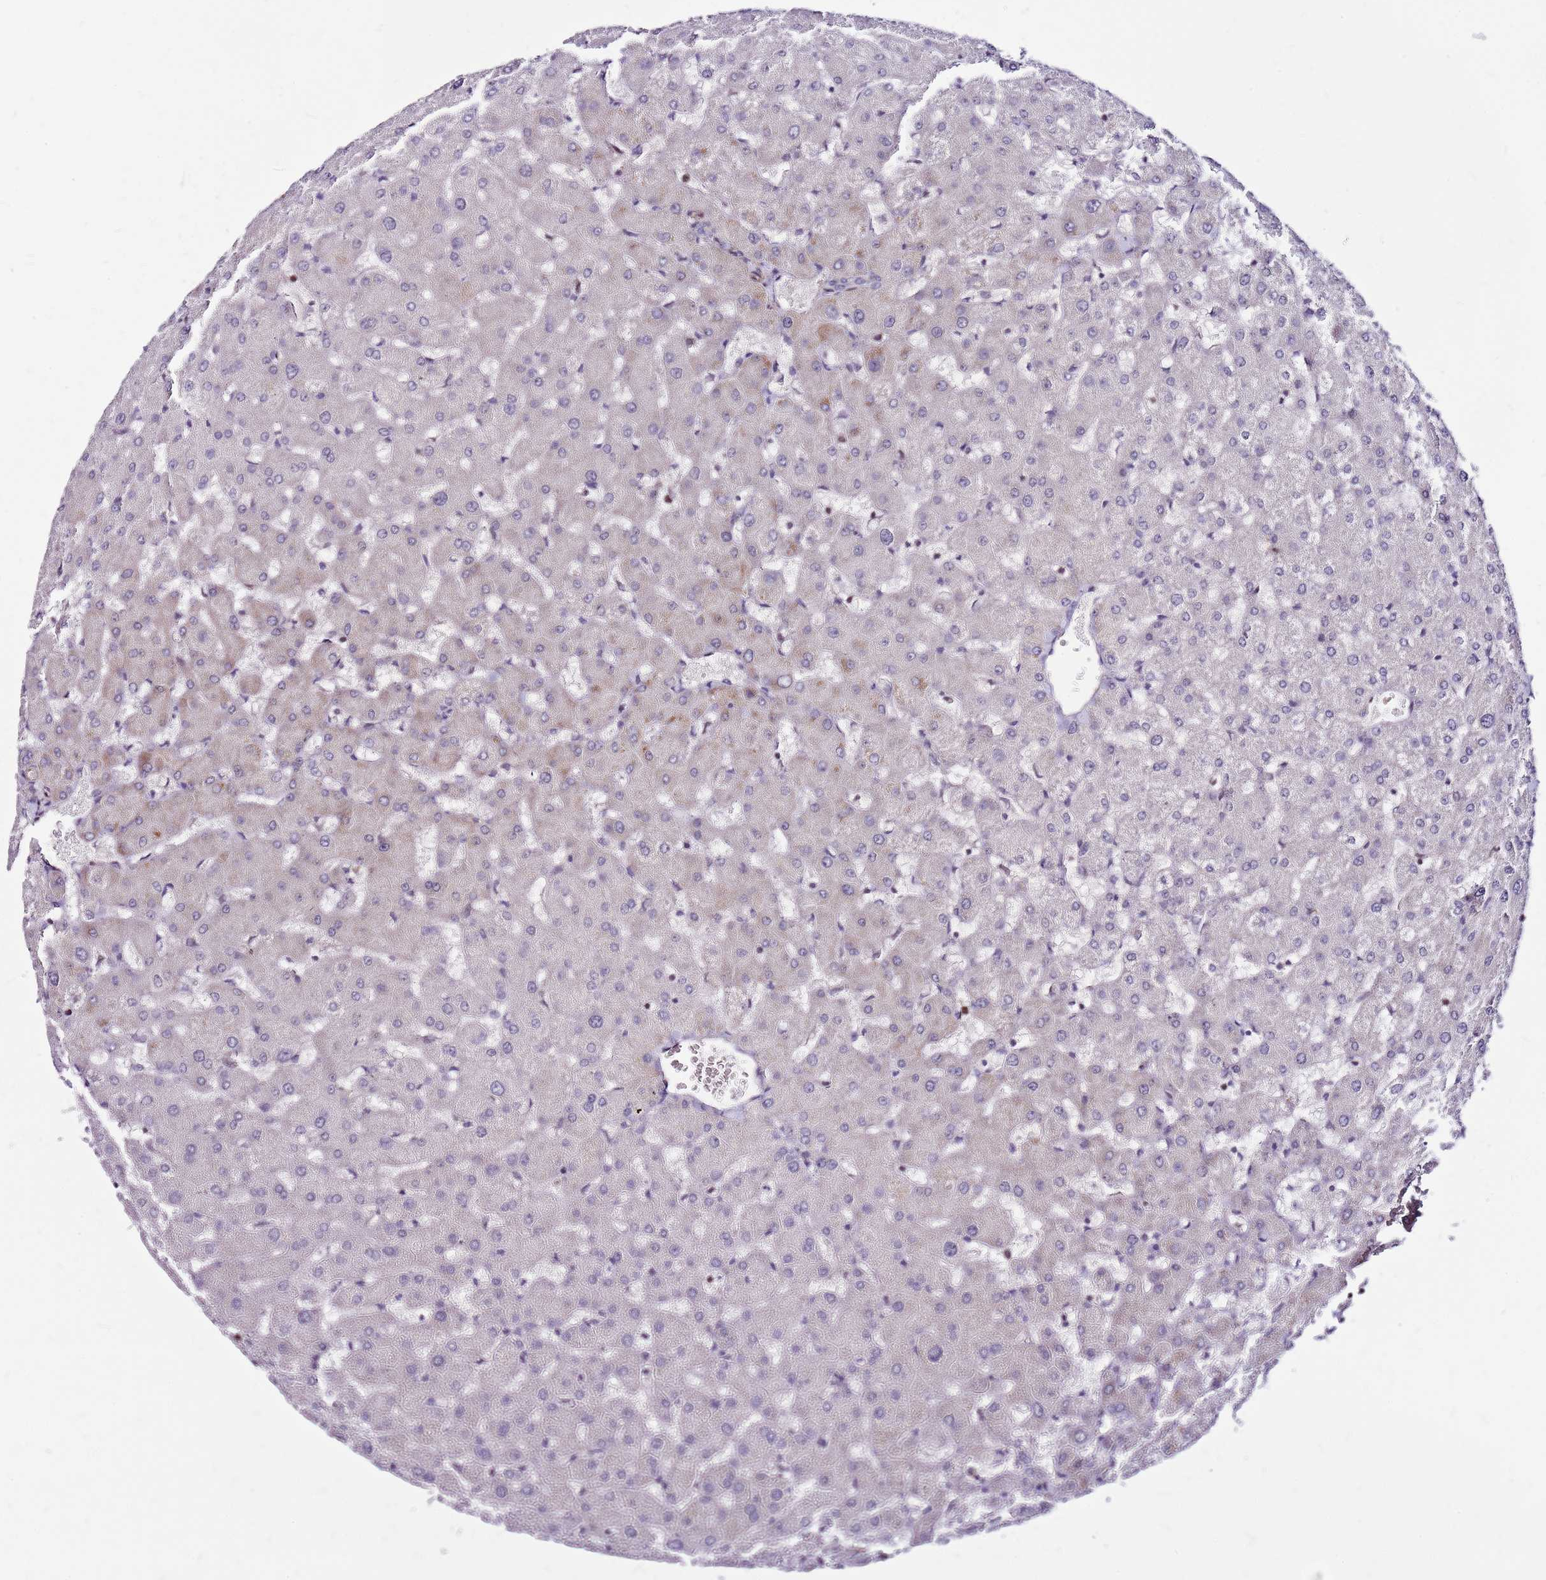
{"staining": {"intensity": "negative", "quantity": "none", "location": "none"}, "tissue": "liver", "cell_type": "Cholangiocytes", "image_type": "normal", "snomed": [{"axis": "morphology", "description": "Normal tissue, NOS"}, {"axis": "topography", "description": "Liver"}], "caption": "The micrograph shows no staining of cholangiocytes in normal liver.", "gene": "POLE3", "patient": {"sex": "female", "age": 63}}